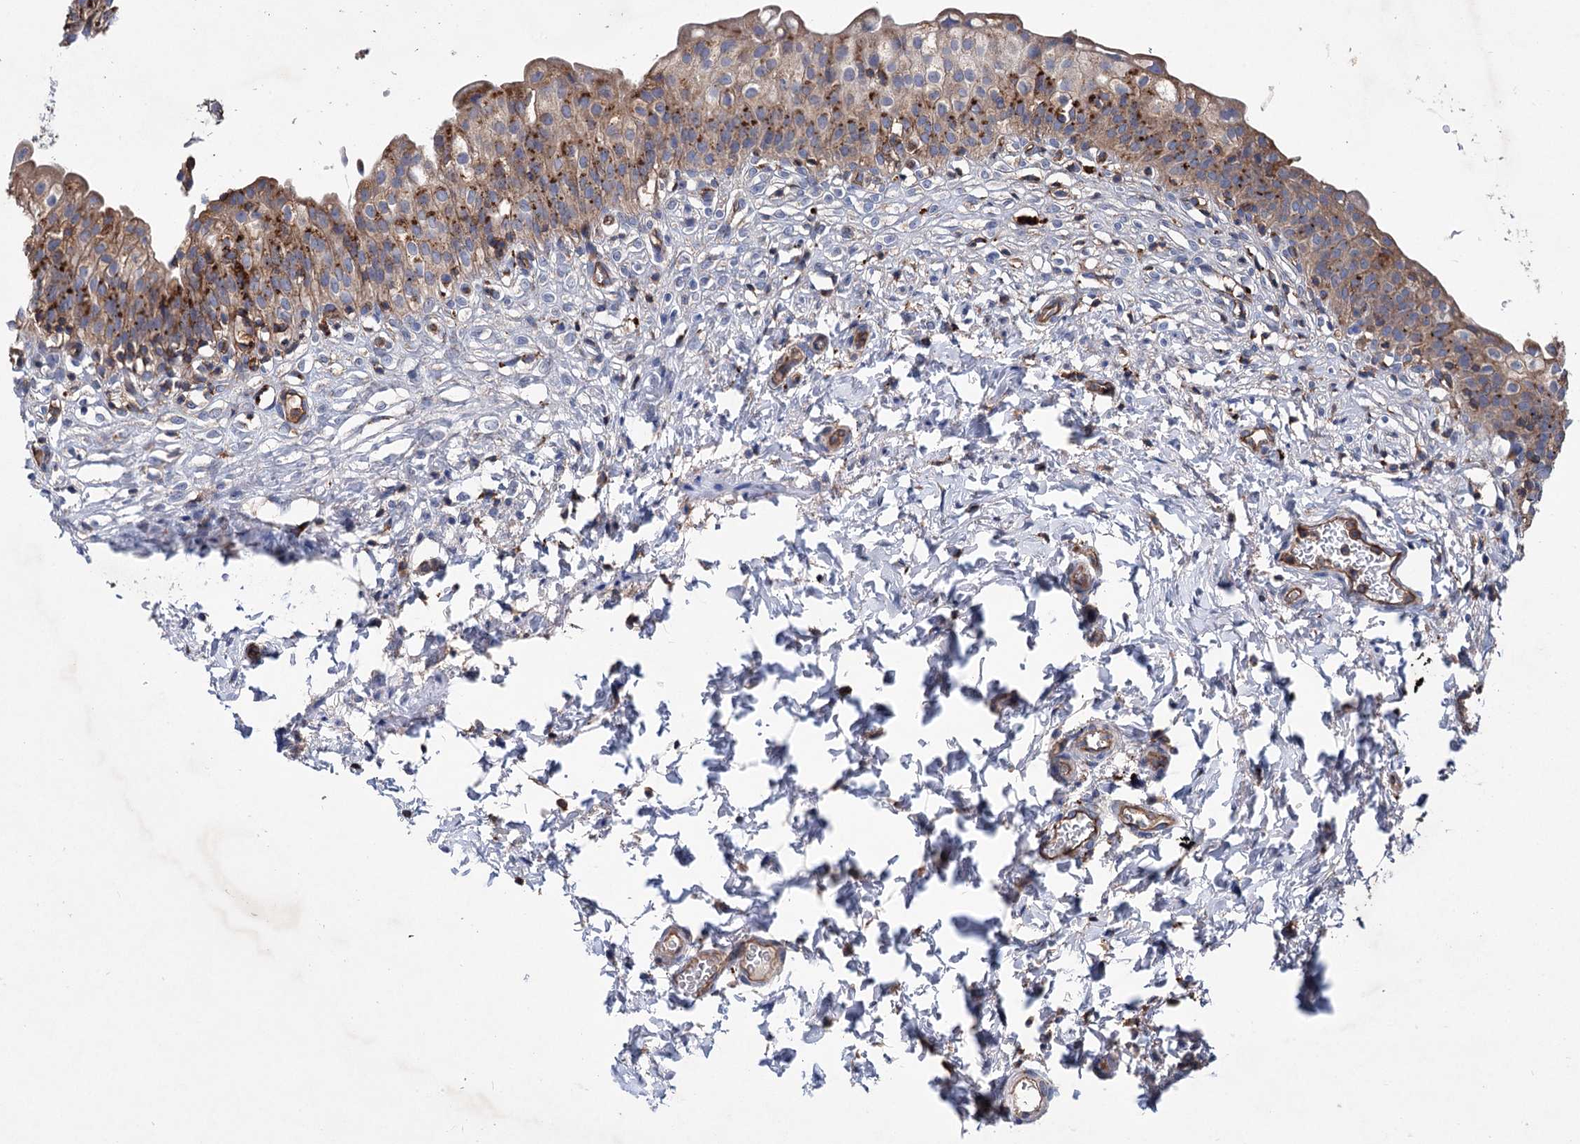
{"staining": {"intensity": "moderate", "quantity": "25%-75%", "location": "cytoplasmic/membranous"}, "tissue": "urinary bladder", "cell_type": "Urothelial cells", "image_type": "normal", "snomed": [{"axis": "morphology", "description": "Normal tissue, NOS"}, {"axis": "topography", "description": "Urinary bladder"}], "caption": "A micrograph of urinary bladder stained for a protein reveals moderate cytoplasmic/membranous brown staining in urothelial cells. (DAB (3,3'-diaminobenzidine) IHC with brightfield microscopy, high magnification).", "gene": "SCPEP1", "patient": {"sex": "male", "age": 55}}